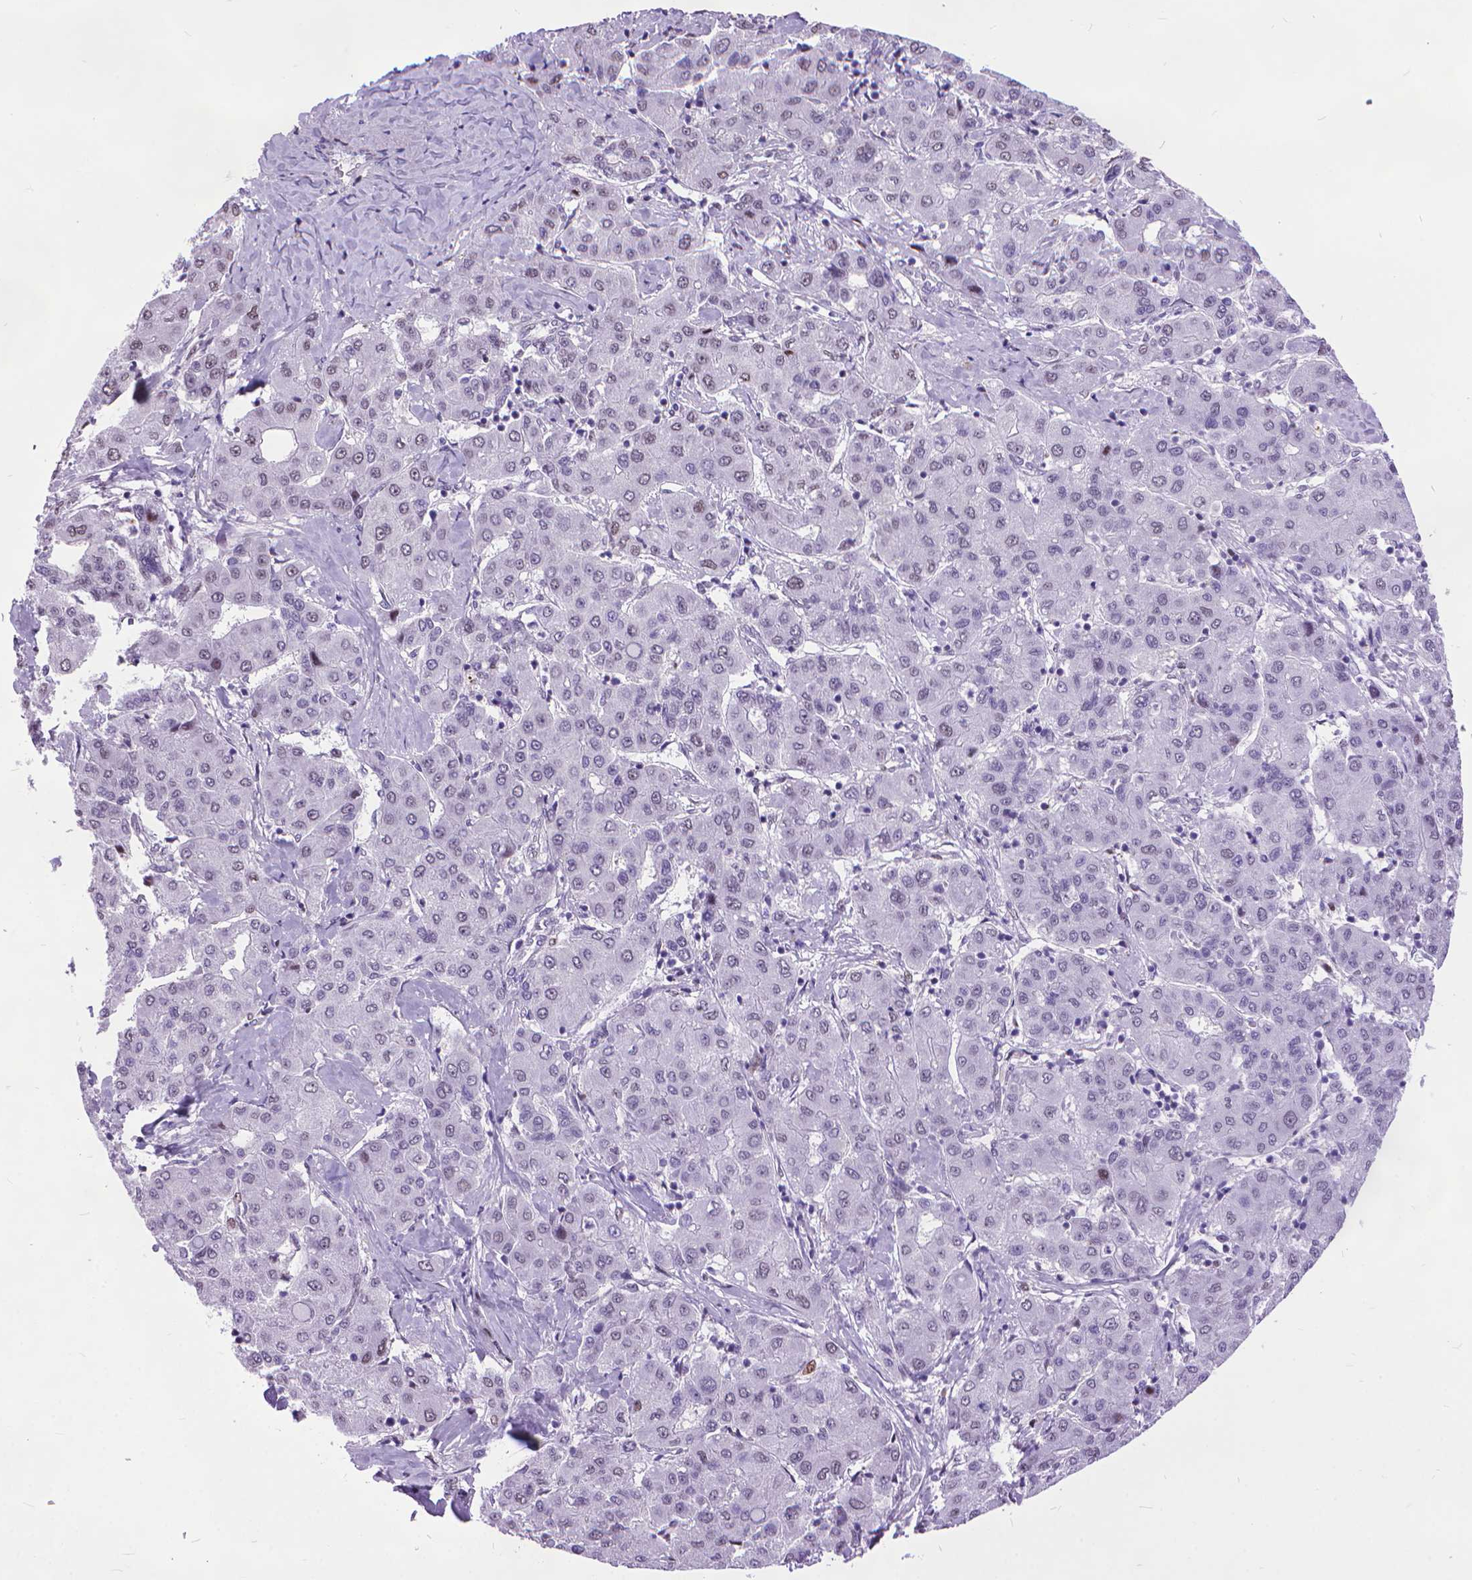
{"staining": {"intensity": "negative", "quantity": "none", "location": "none"}, "tissue": "liver cancer", "cell_type": "Tumor cells", "image_type": "cancer", "snomed": [{"axis": "morphology", "description": "Carcinoma, Hepatocellular, NOS"}, {"axis": "topography", "description": "Liver"}], "caption": "High power microscopy micrograph of an IHC micrograph of liver cancer, revealing no significant positivity in tumor cells.", "gene": "POLE4", "patient": {"sex": "male", "age": 65}}